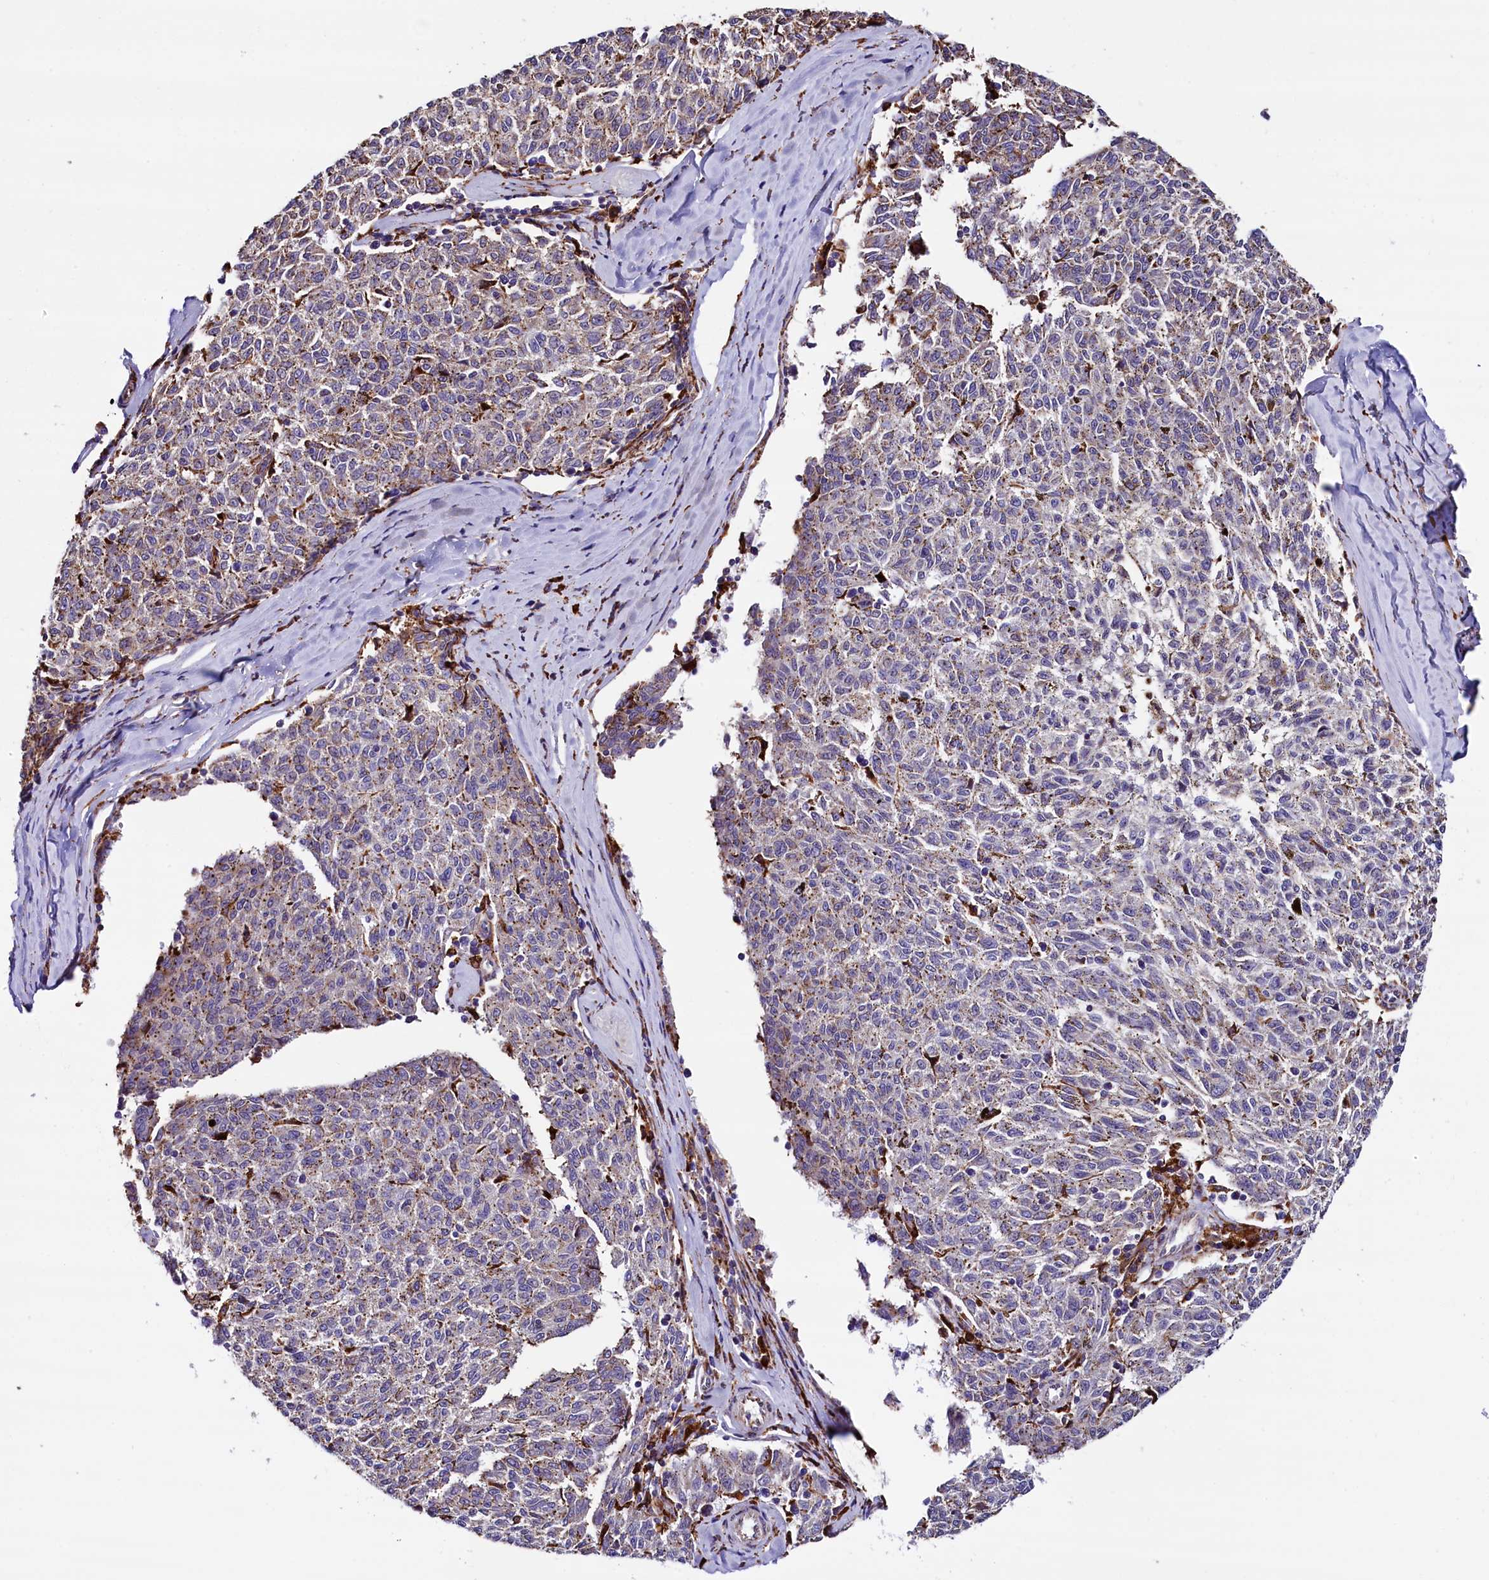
{"staining": {"intensity": "negative", "quantity": "none", "location": "none"}, "tissue": "melanoma", "cell_type": "Tumor cells", "image_type": "cancer", "snomed": [{"axis": "morphology", "description": "Malignant melanoma, NOS"}, {"axis": "topography", "description": "Skin"}], "caption": "The immunohistochemistry image has no significant expression in tumor cells of malignant melanoma tissue.", "gene": "CMTR2", "patient": {"sex": "female", "age": 72}}